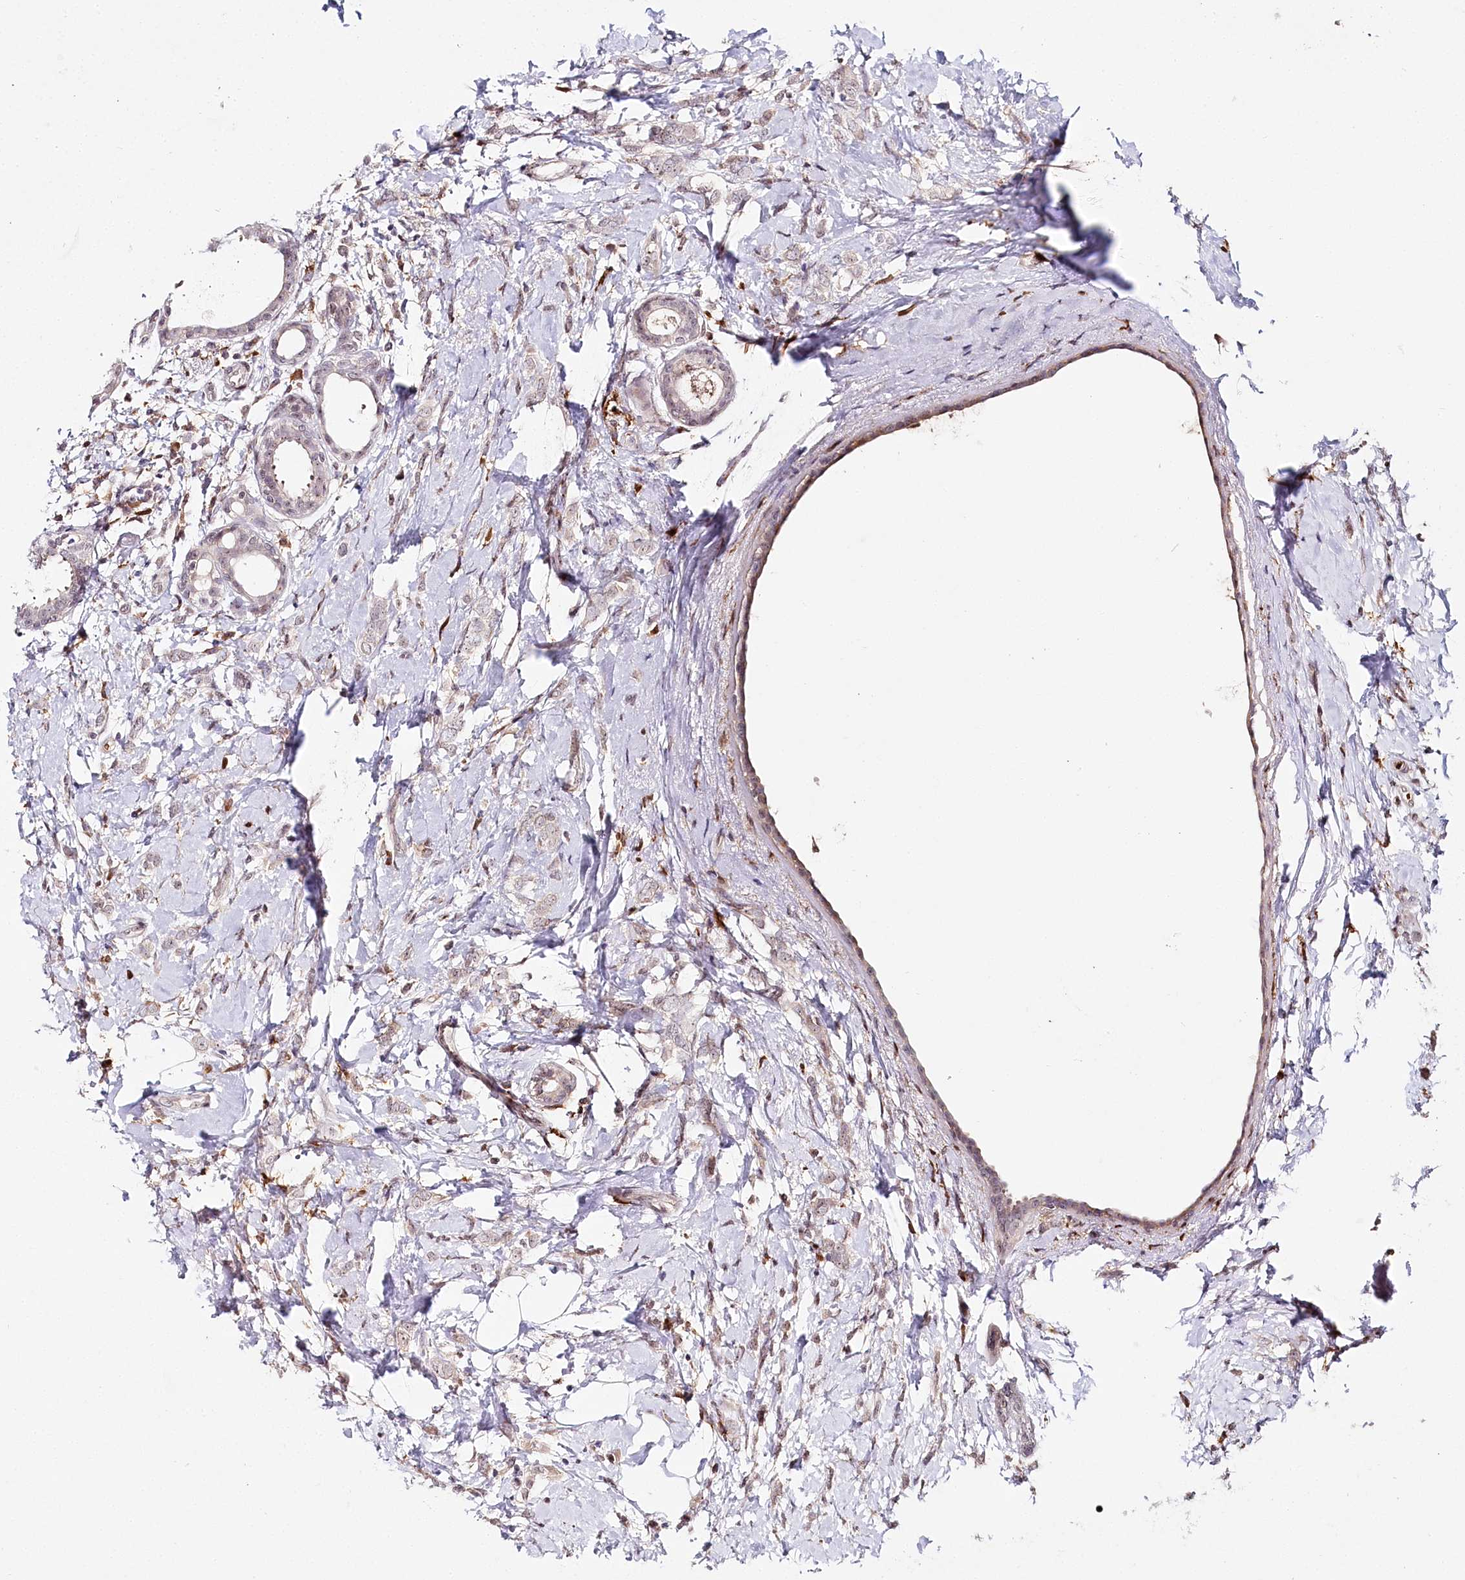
{"staining": {"intensity": "negative", "quantity": "none", "location": "none"}, "tissue": "breast cancer", "cell_type": "Tumor cells", "image_type": "cancer", "snomed": [{"axis": "morphology", "description": "Lobular carcinoma"}, {"axis": "topography", "description": "Breast"}], "caption": "Human breast lobular carcinoma stained for a protein using IHC demonstrates no staining in tumor cells.", "gene": "WDR36", "patient": {"sex": "female", "age": 47}}